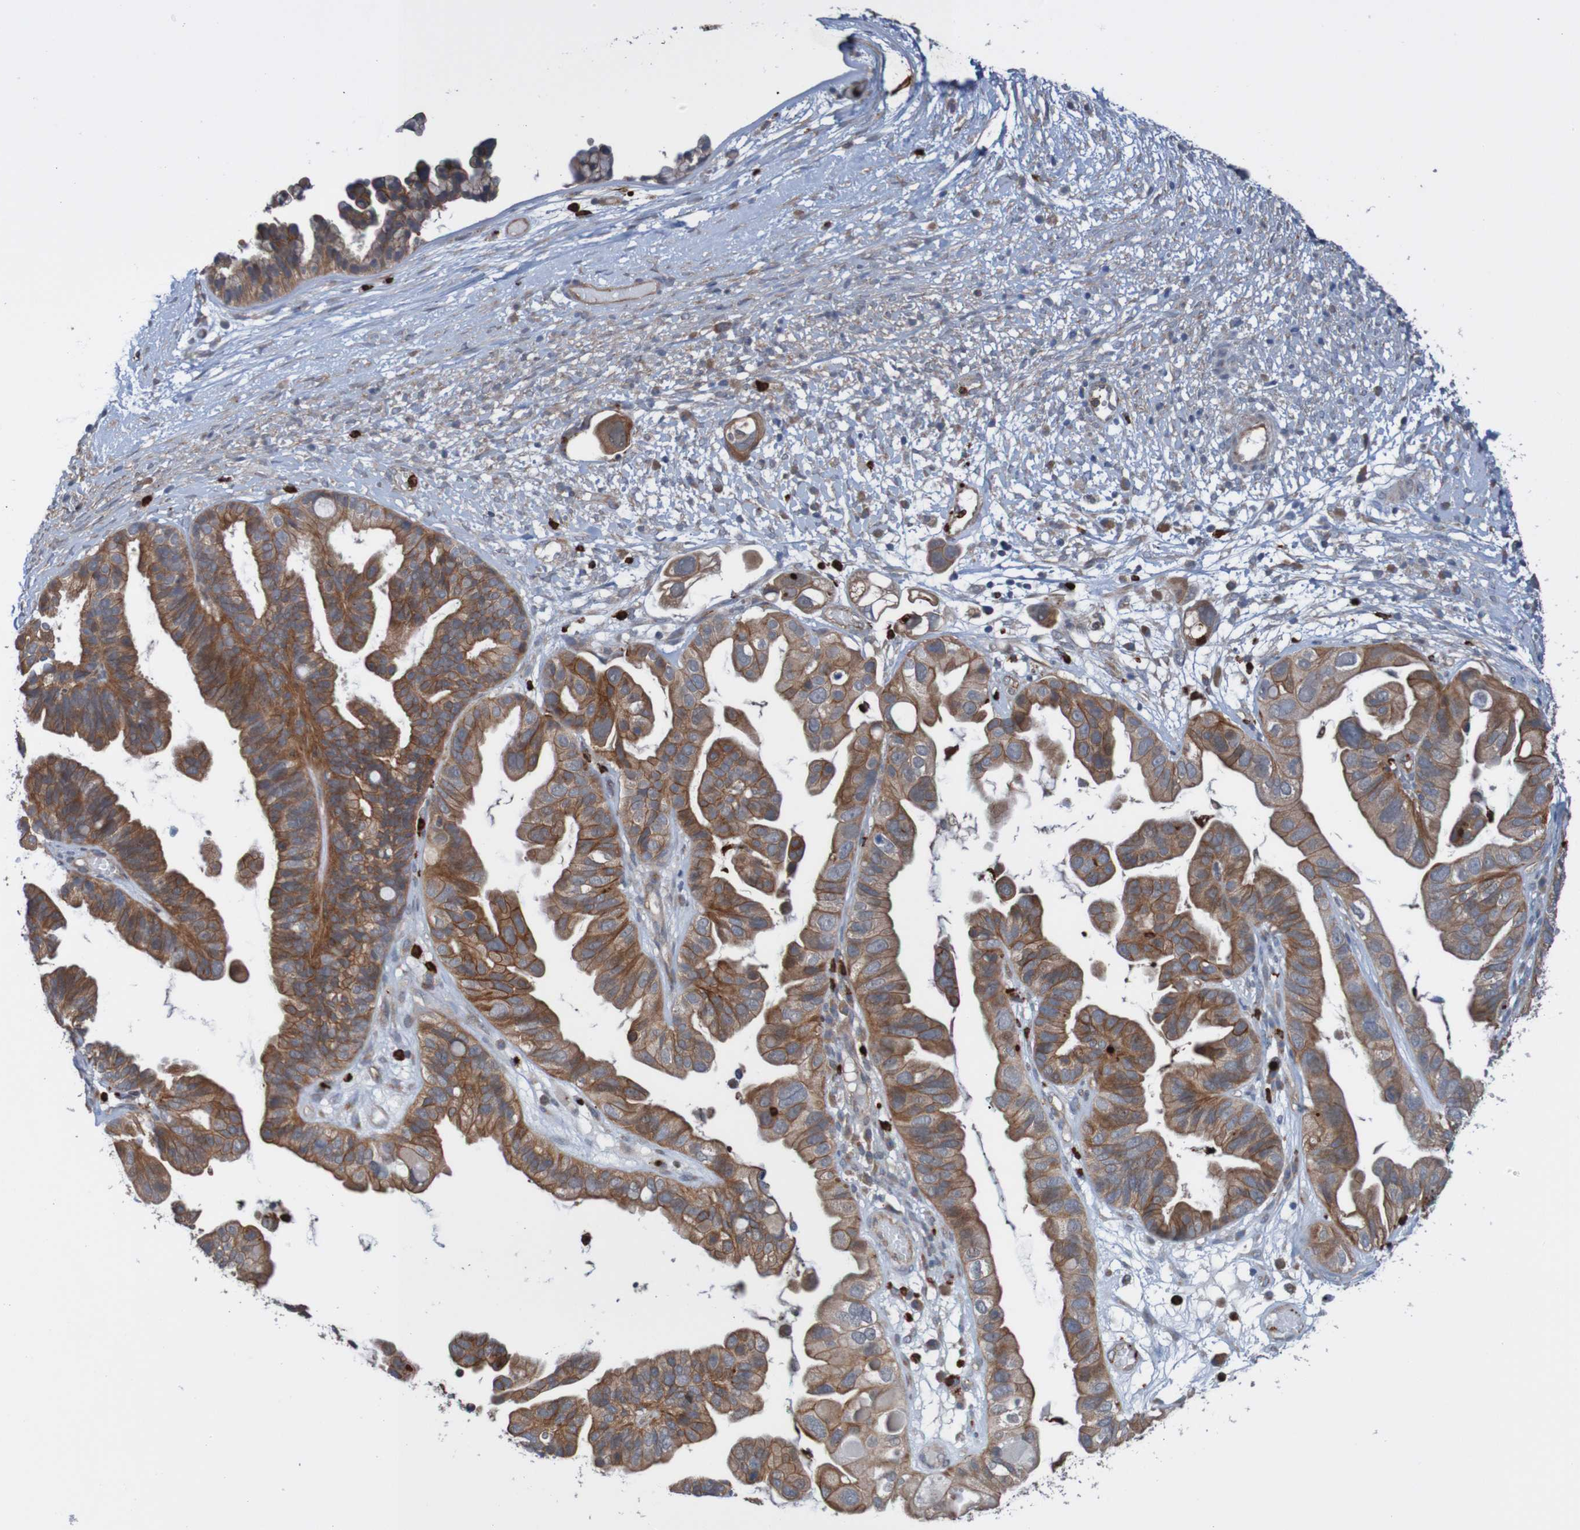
{"staining": {"intensity": "moderate", "quantity": ">75%", "location": "cytoplasmic/membranous"}, "tissue": "ovarian cancer", "cell_type": "Tumor cells", "image_type": "cancer", "snomed": [{"axis": "morphology", "description": "Cystadenocarcinoma, serous, NOS"}, {"axis": "topography", "description": "Ovary"}], "caption": "DAB (3,3'-diaminobenzidine) immunohistochemical staining of ovarian serous cystadenocarcinoma shows moderate cytoplasmic/membranous protein expression in approximately >75% of tumor cells.", "gene": "ST8SIA6", "patient": {"sex": "female", "age": 56}}